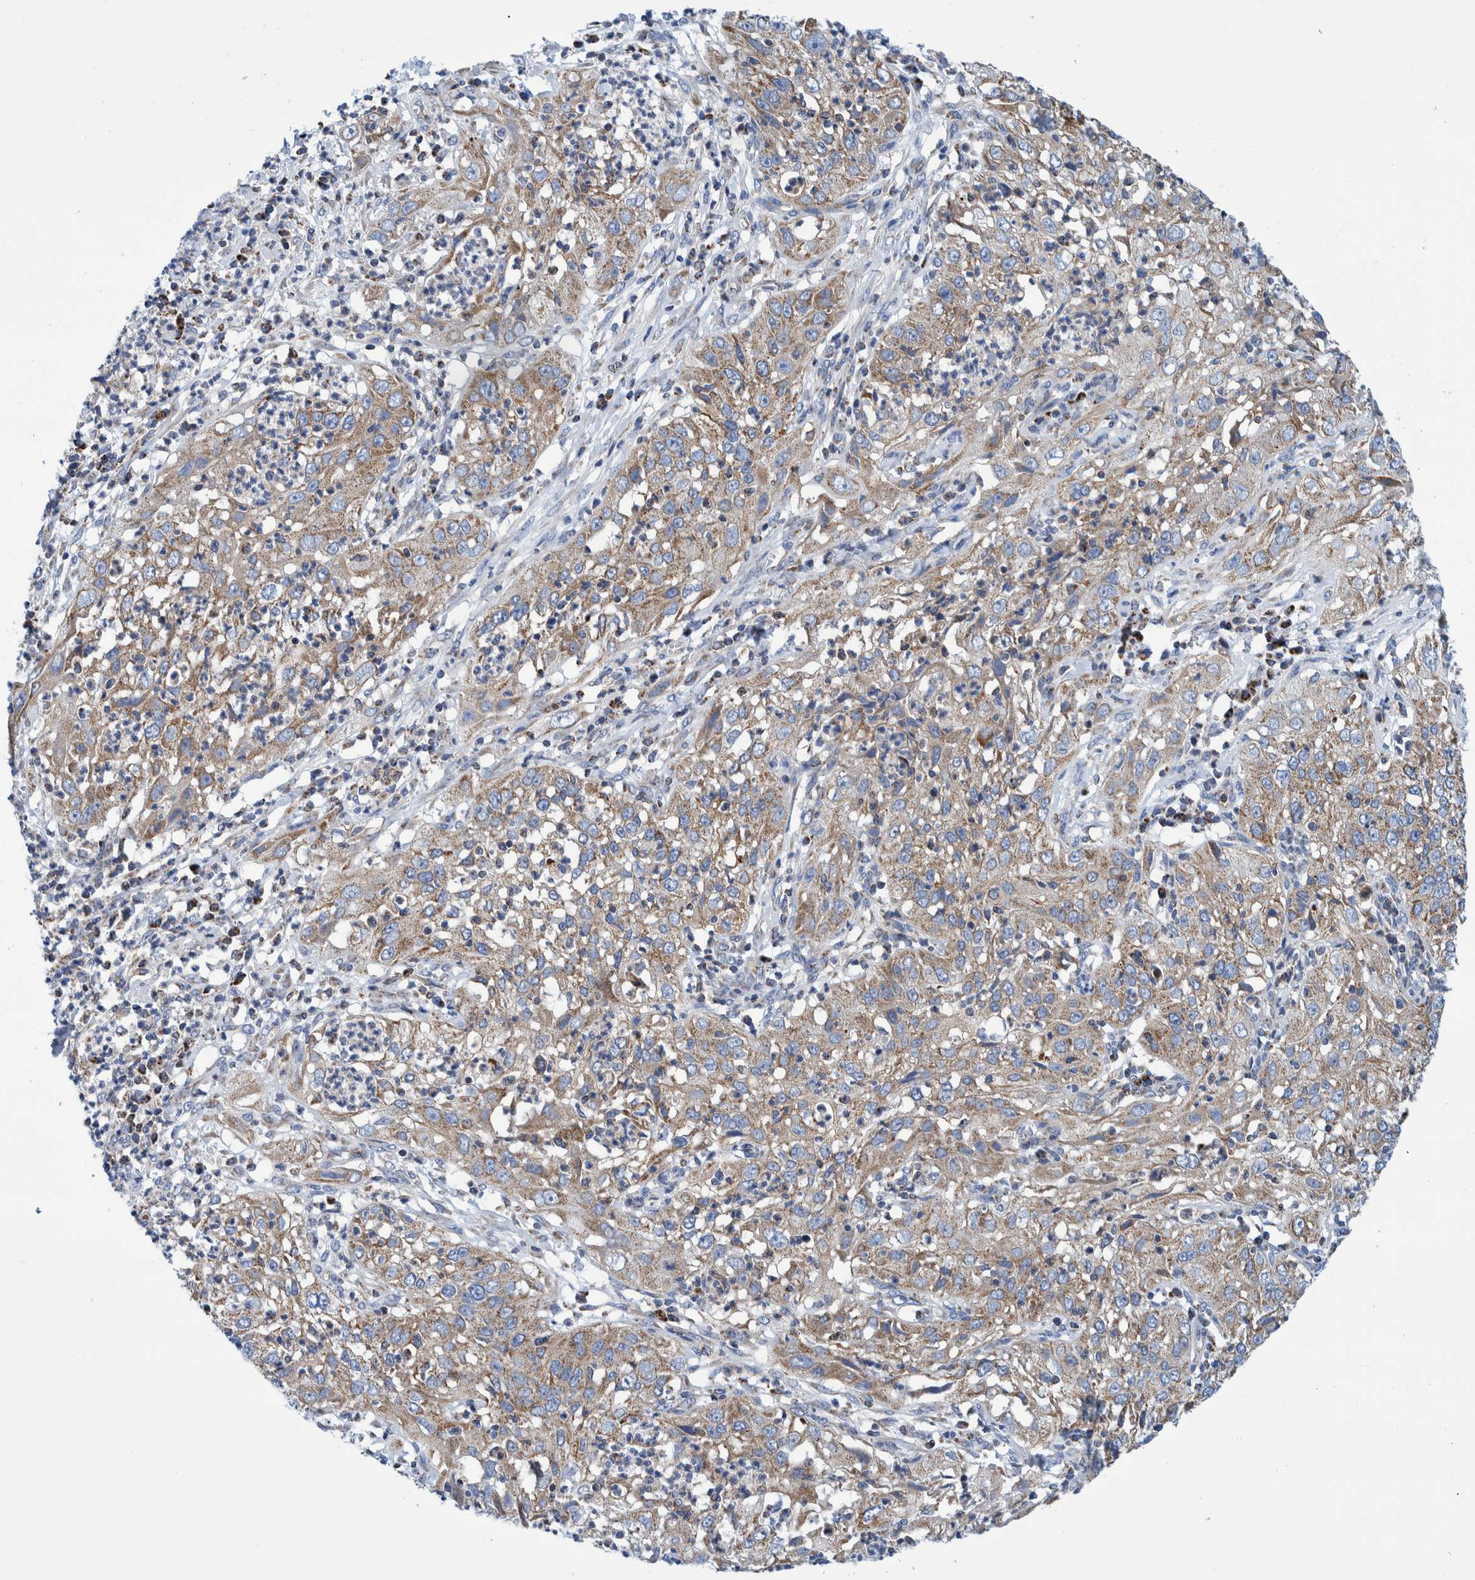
{"staining": {"intensity": "moderate", "quantity": ">75%", "location": "cytoplasmic/membranous"}, "tissue": "cervical cancer", "cell_type": "Tumor cells", "image_type": "cancer", "snomed": [{"axis": "morphology", "description": "Squamous cell carcinoma, NOS"}, {"axis": "topography", "description": "Cervix"}], "caption": "Human cervical cancer stained with a brown dye exhibits moderate cytoplasmic/membranous positive positivity in approximately >75% of tumor cells.", "gene": "BZW2", "patient": {"sex": "female", "age": 32}}